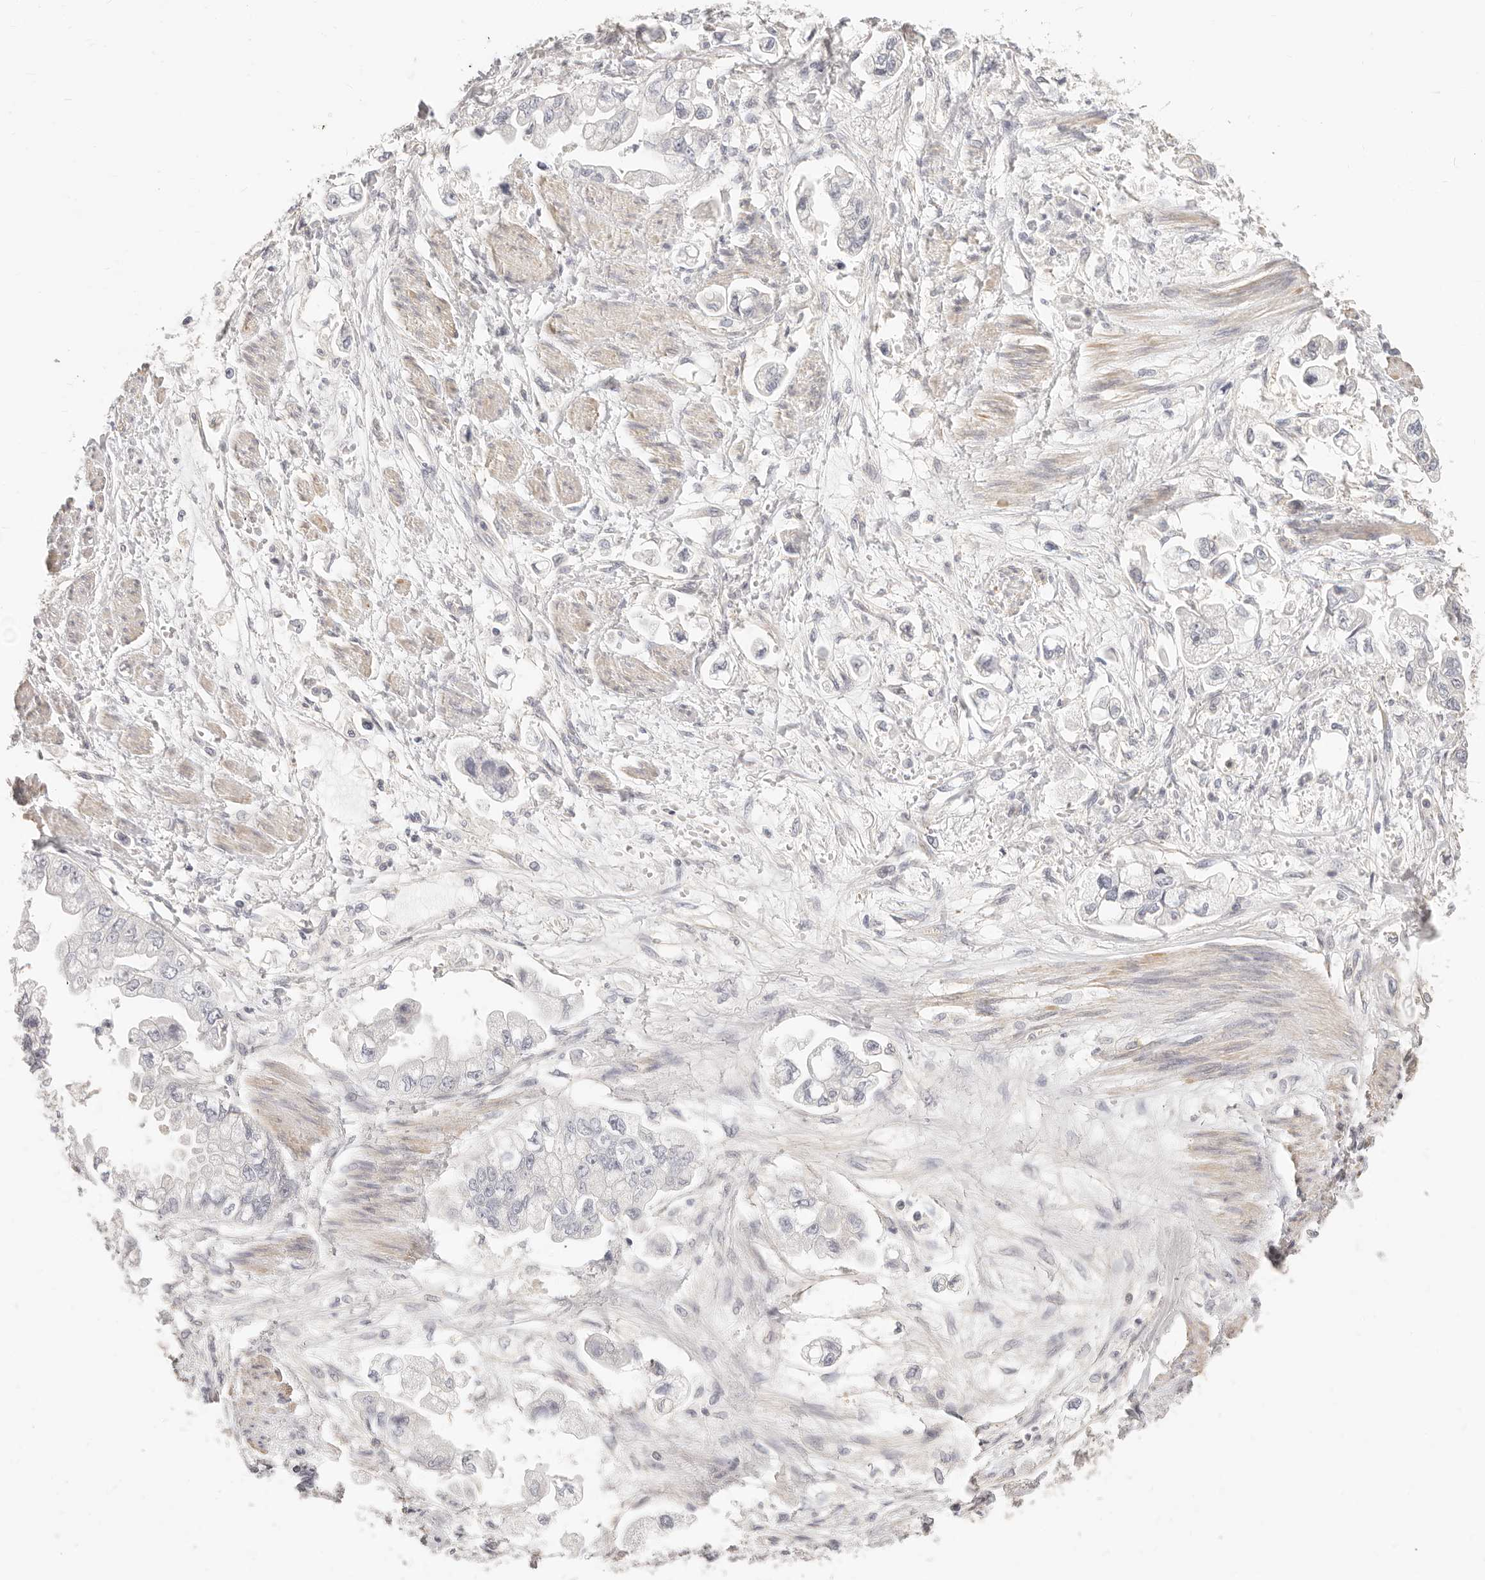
{"staining": {"intensity": "negative", "quantity": "none", "location": "none"}, "tissue": "stomach cancer", "cell_type": "Tumor cells", "image_type": "cancer", "snomed": [{"axis": "morphology", "description": "Adenocarcinoma, NOS"}, {"axis": "topography", "description": "Stomach"}], "caption": "This is a micrograph of immunohistochemistry (IHC) staining of stomach cancer, which shows no expression in tumor cells.", "gene": "DTNBP1", "patient": {"sex": "male", "age": 62}}